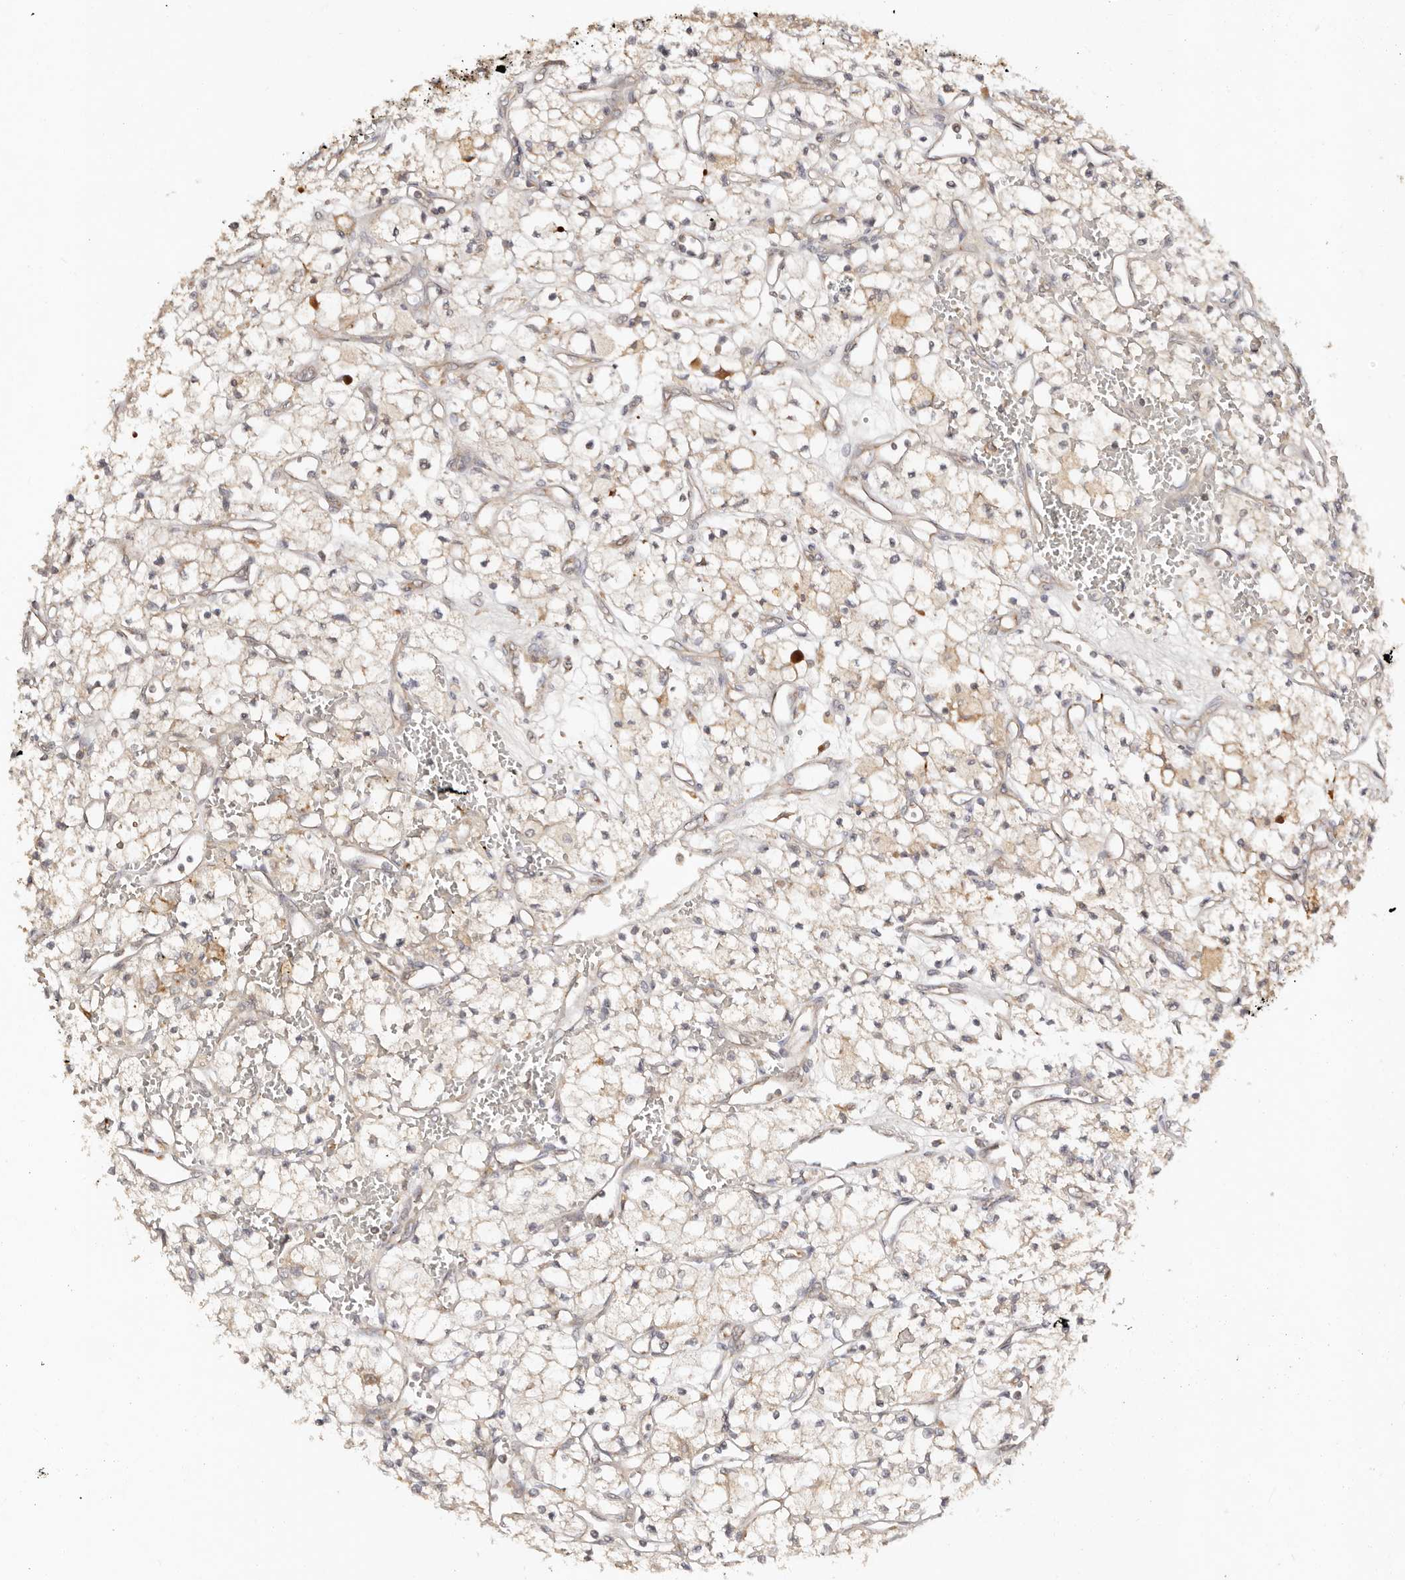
{"staining": {"intensity": "weak", "quantity": ">75%", "location": "cytoplasmic/membranous"}, "tissue": "renal cancer", "cell_type": "Tumor cells", "image_type": "cancer", "snomed": [{"axis": "morphology", "description": "Adenocarcinoma, NOS"}, {"axis": "topography", "description": "Kidney"}], "caption": "A photomicrograph showing weak cytoplasmic/membranous positivity in approximately >75% of tumor cells in adenocarcinoma (renal), as visualized by brown immunohistochemical staining.", "gene": "DENND11", "patient": {"sex": "male", "age": 59}}